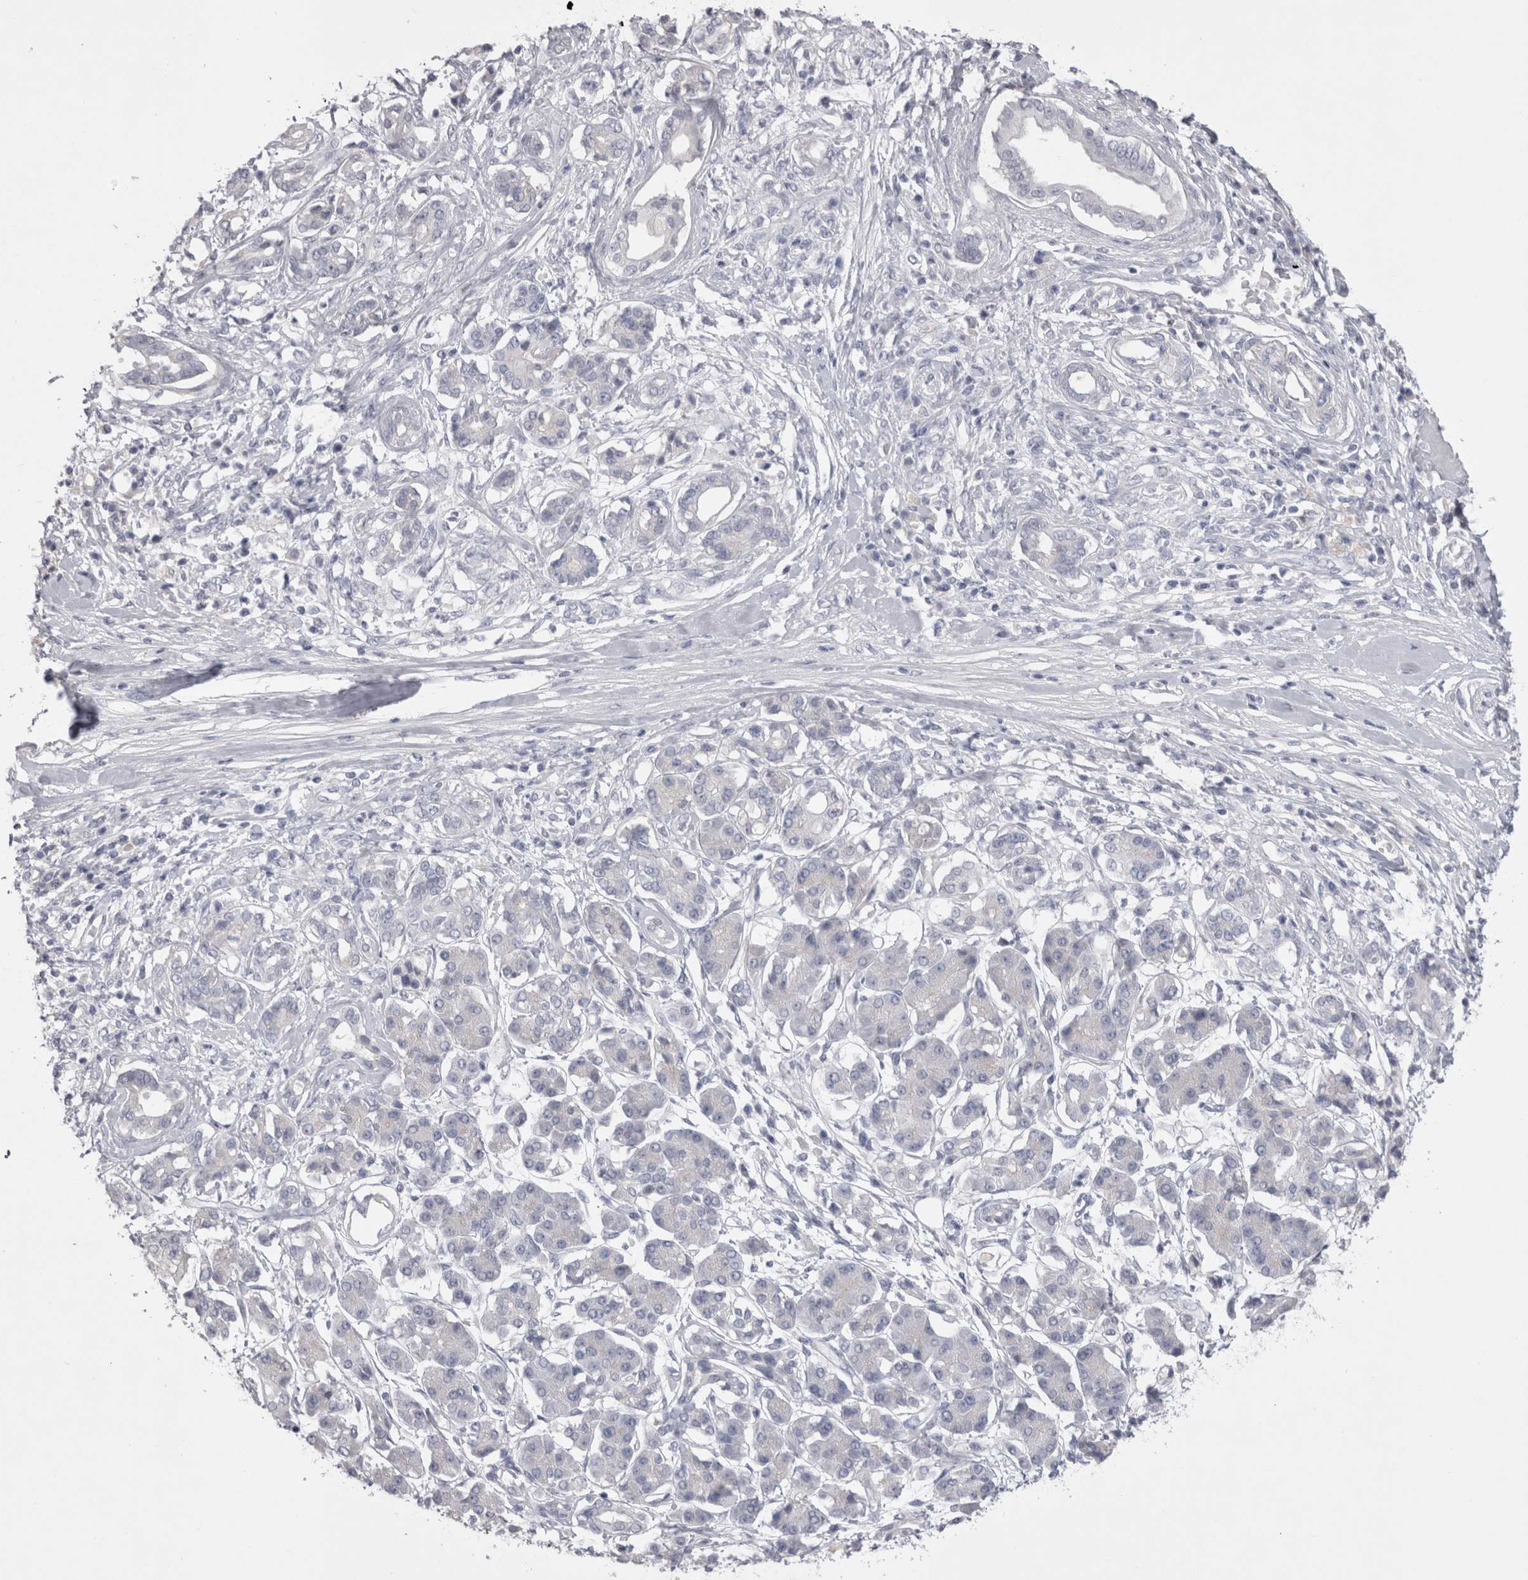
{"staining": {"intensity": "negative", "quantity": "none", "location": "none"}, "tissue": "pancreatic cancer", "cell_type": "Tumor cells", "image_type": "cancer", "snomed": [{"axis": "morphology", "description": "Adenocarcinoma, NOS"}, {"axis": "topography", "description": "Pancreas"}], "caption": "Tumor cells are negative for protein expression in human pancreatic cancer (adenocarcinoma).", "gene": "ADAM2", "patient": {"sex": "female", "age": 56}}